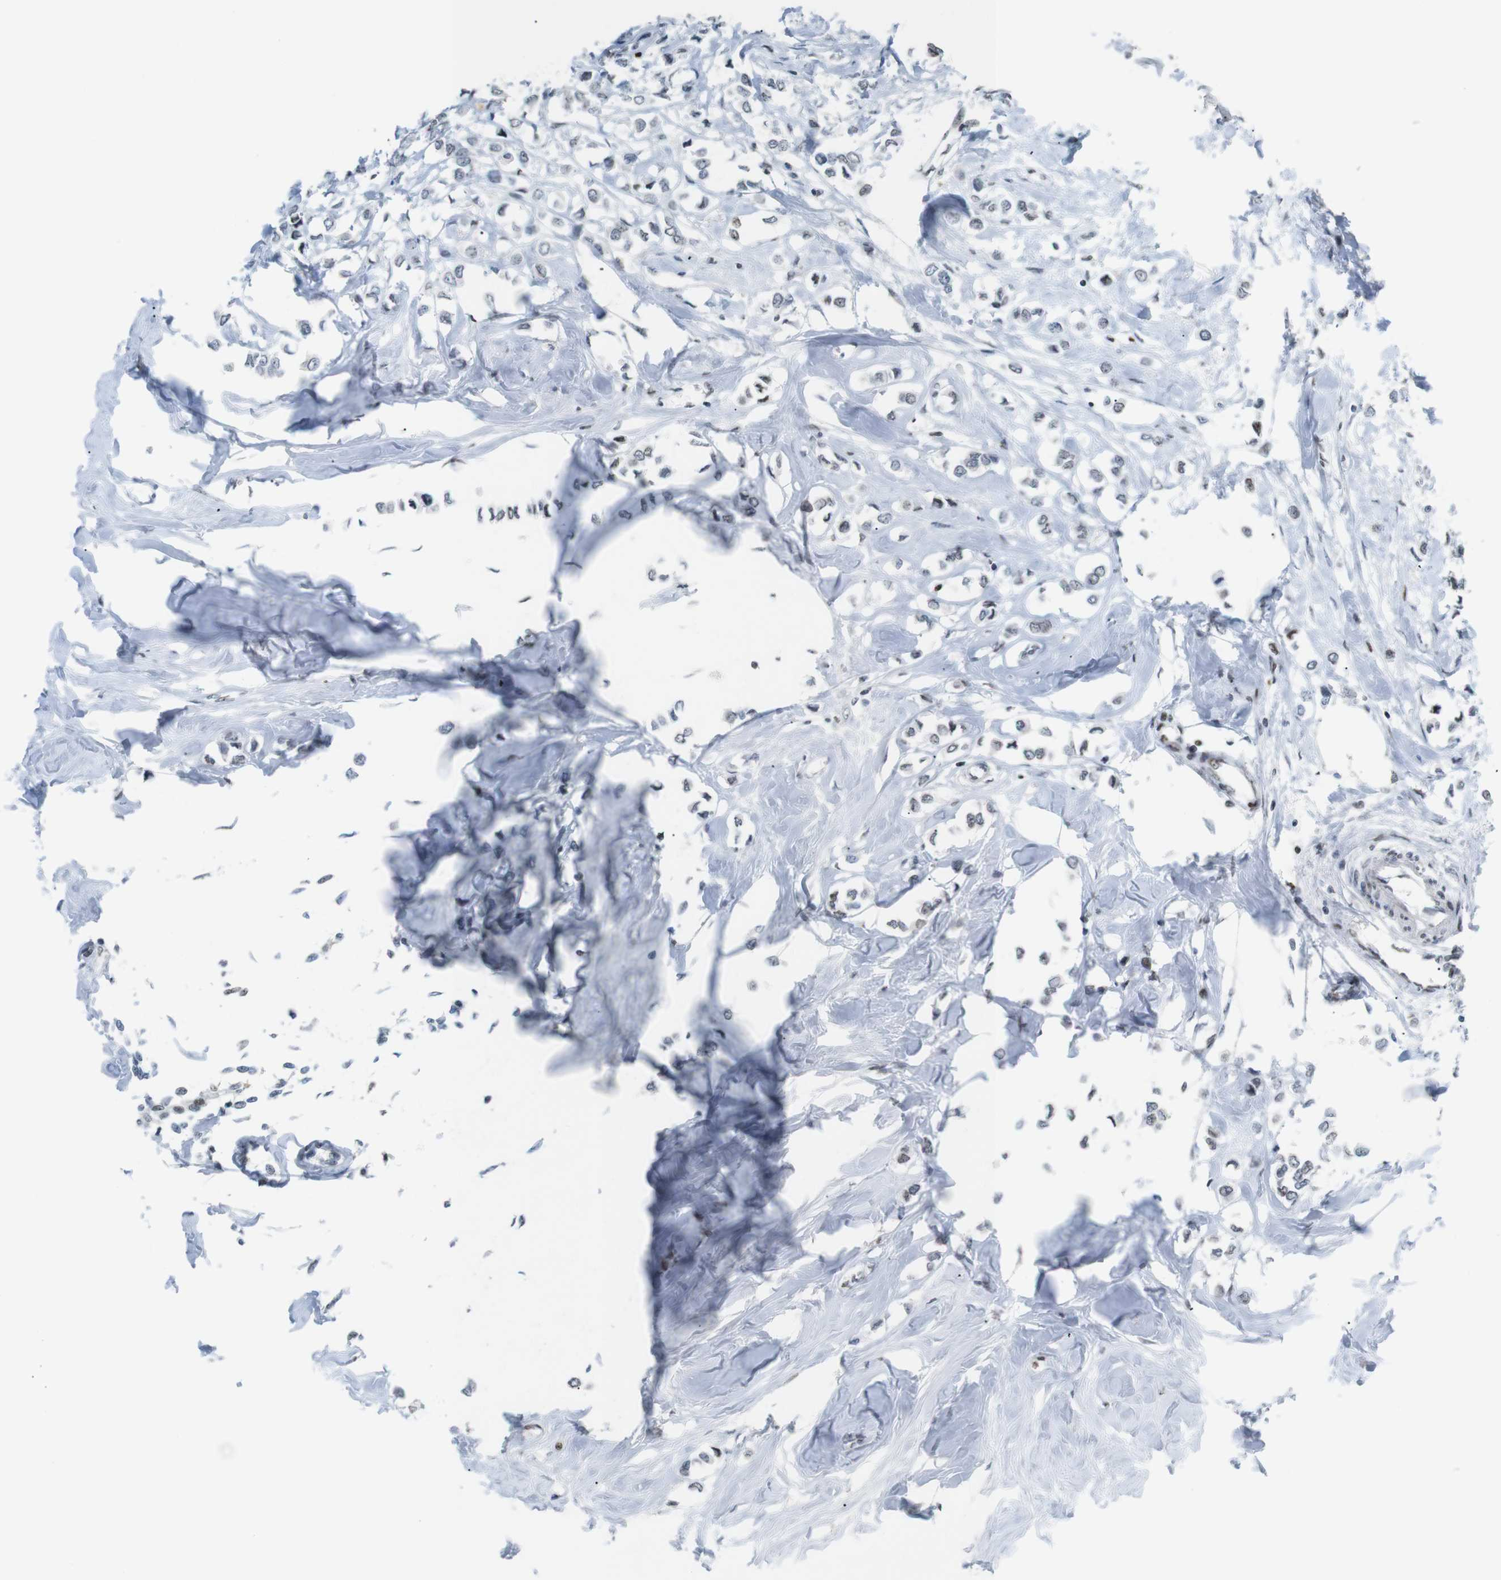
{"staining": {"intensity": "moderate", "quantity": "<25%", "location": "nuclear"}, "tissue": "breast cancer", "cell_type": "Tumor cells", "image_type": "cancer", "snomed": [{"axis": "morphology", "description": "Lobular carcinoma"}, {"axis": "topography", "description": "Breast"}], "caption": "Lobular carcinoma (breast) stained with a protein marker shows moderate staining in tumor cells.", "gene": "RIOX2", "patient": {"sex": "female", "age": 51}}